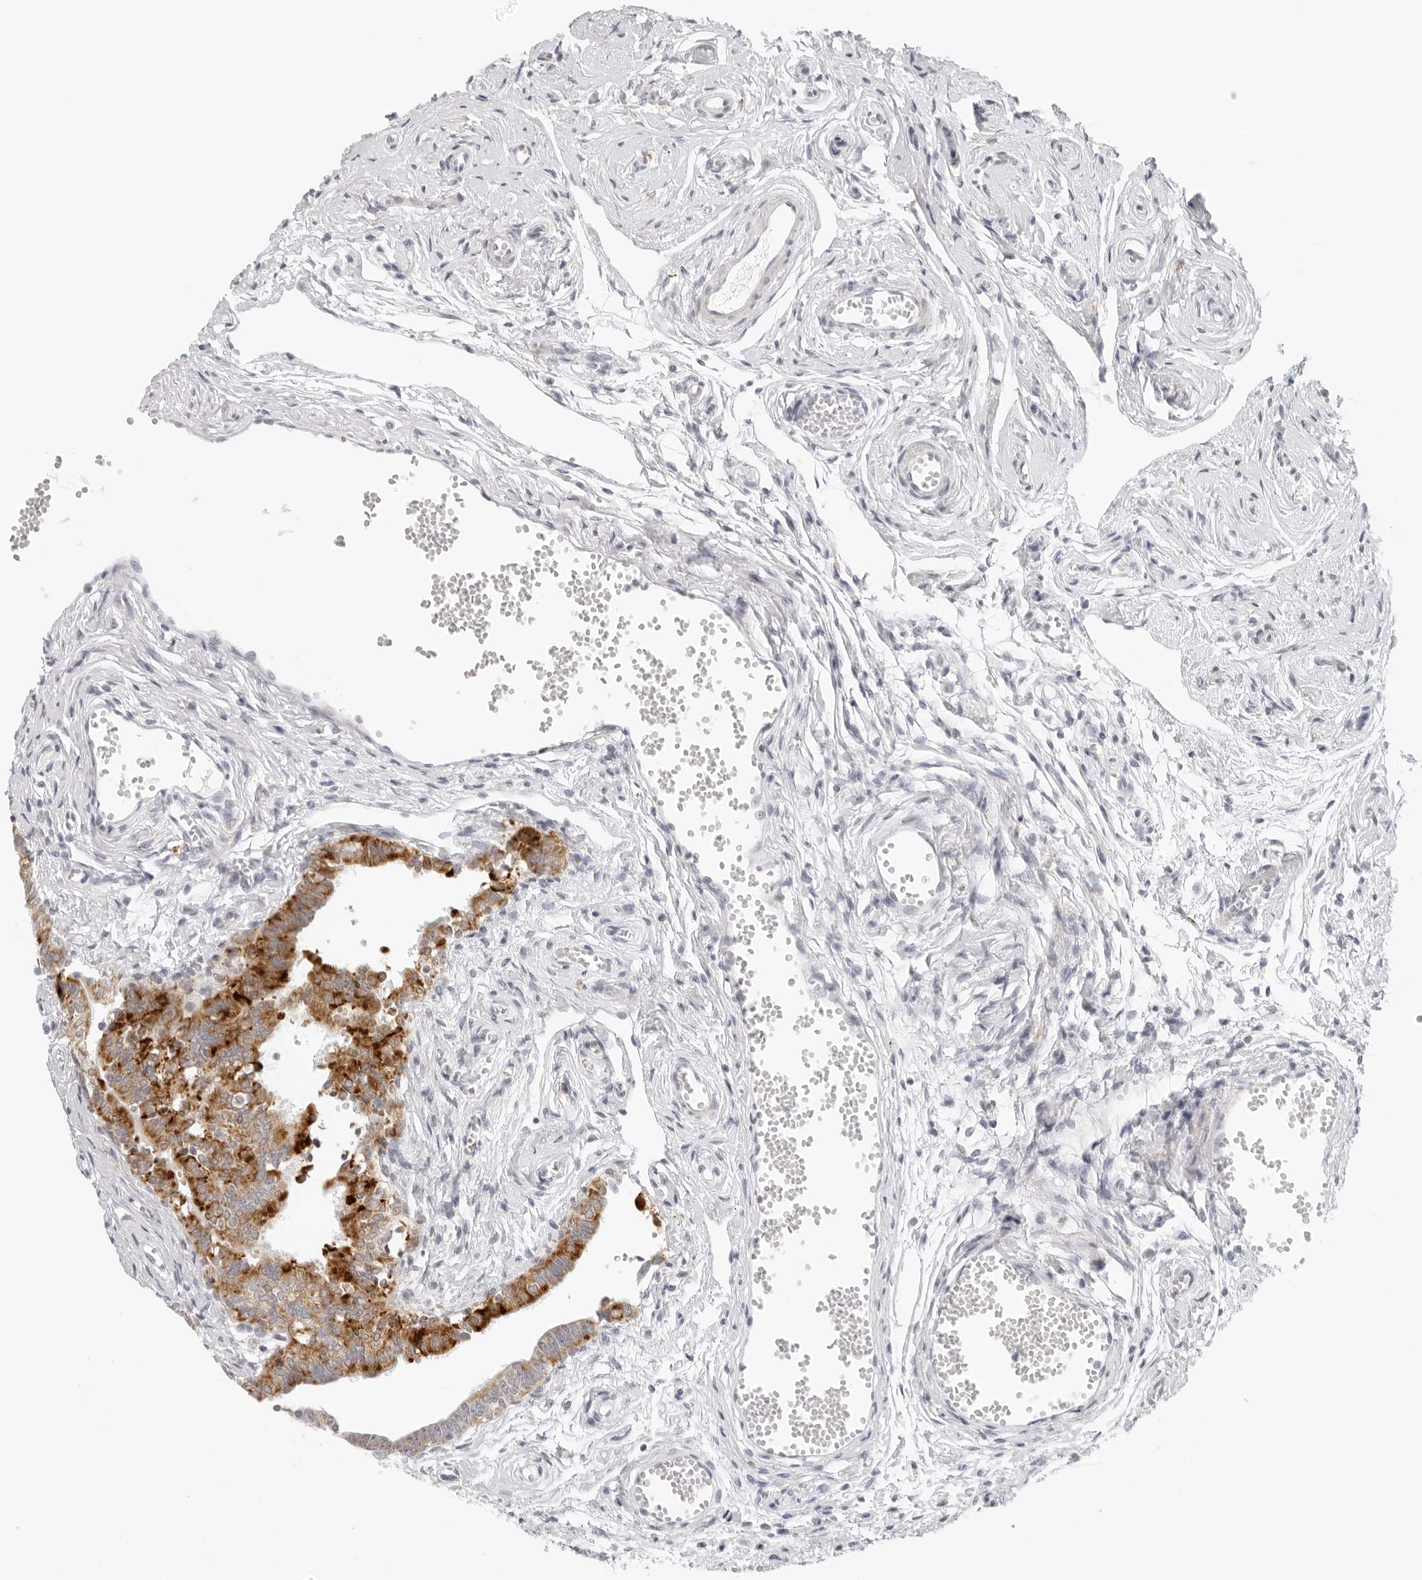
{"staining": {"intensity": "moderate", "quantity": "25%-75%", "location": "cytoplasmic/membranous"}, "tissue": "fallopian tube", "cell_type": "Glandular cells", "image_type": "normal", "snomed": [{"axis": "morphology", "description": "Normal tissue, NOS"}, {"axis": "topography", "description": "Fallopian tube"}], "caption": "Protein staining of unremarkable fallopian tube displays moderate cytoplasmic/membranous staining in about 25%-75% of glandular cells.", "gene": "RPS6KC1", "patient": {"sex": "female", "age": 71}}